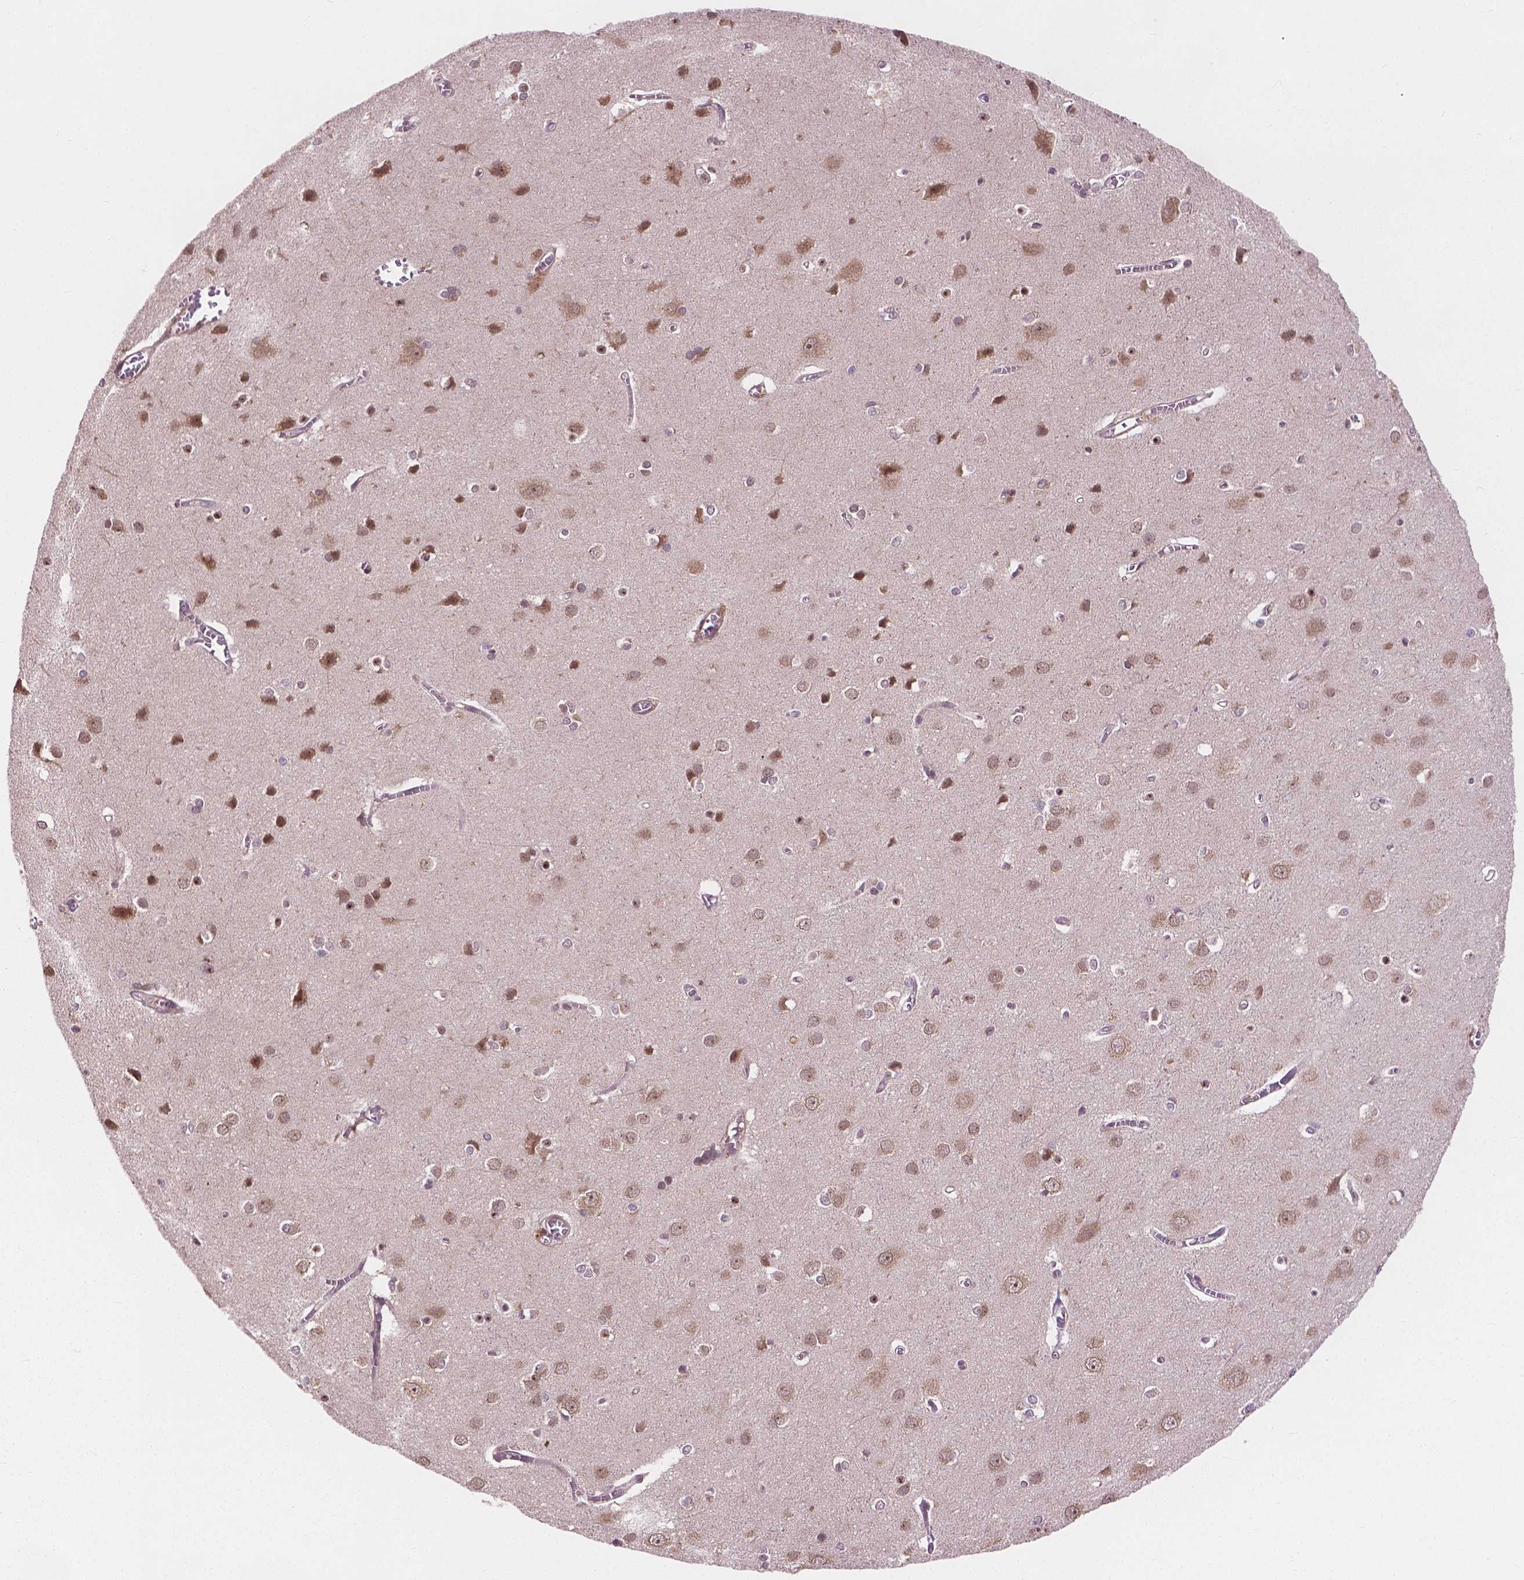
{"staining": {"intensity": "negative", "quantity": "none", "location": "none"}, "tissue": "cerebral cortex", "cell_type": "Endothelial cells", "image_type": "normal", "snomed": [{"axis": "morphology", "description": "Normal tissue, NOS"}, {"axis": "topography", "description": "Cerebral cortex"}], "caption": "Micrograph shows no significant protein expression in endothelial cells of benign cerebral cortex.", "gene": "PPP1CB", "patient": {"sex": "male", "age": 37}}